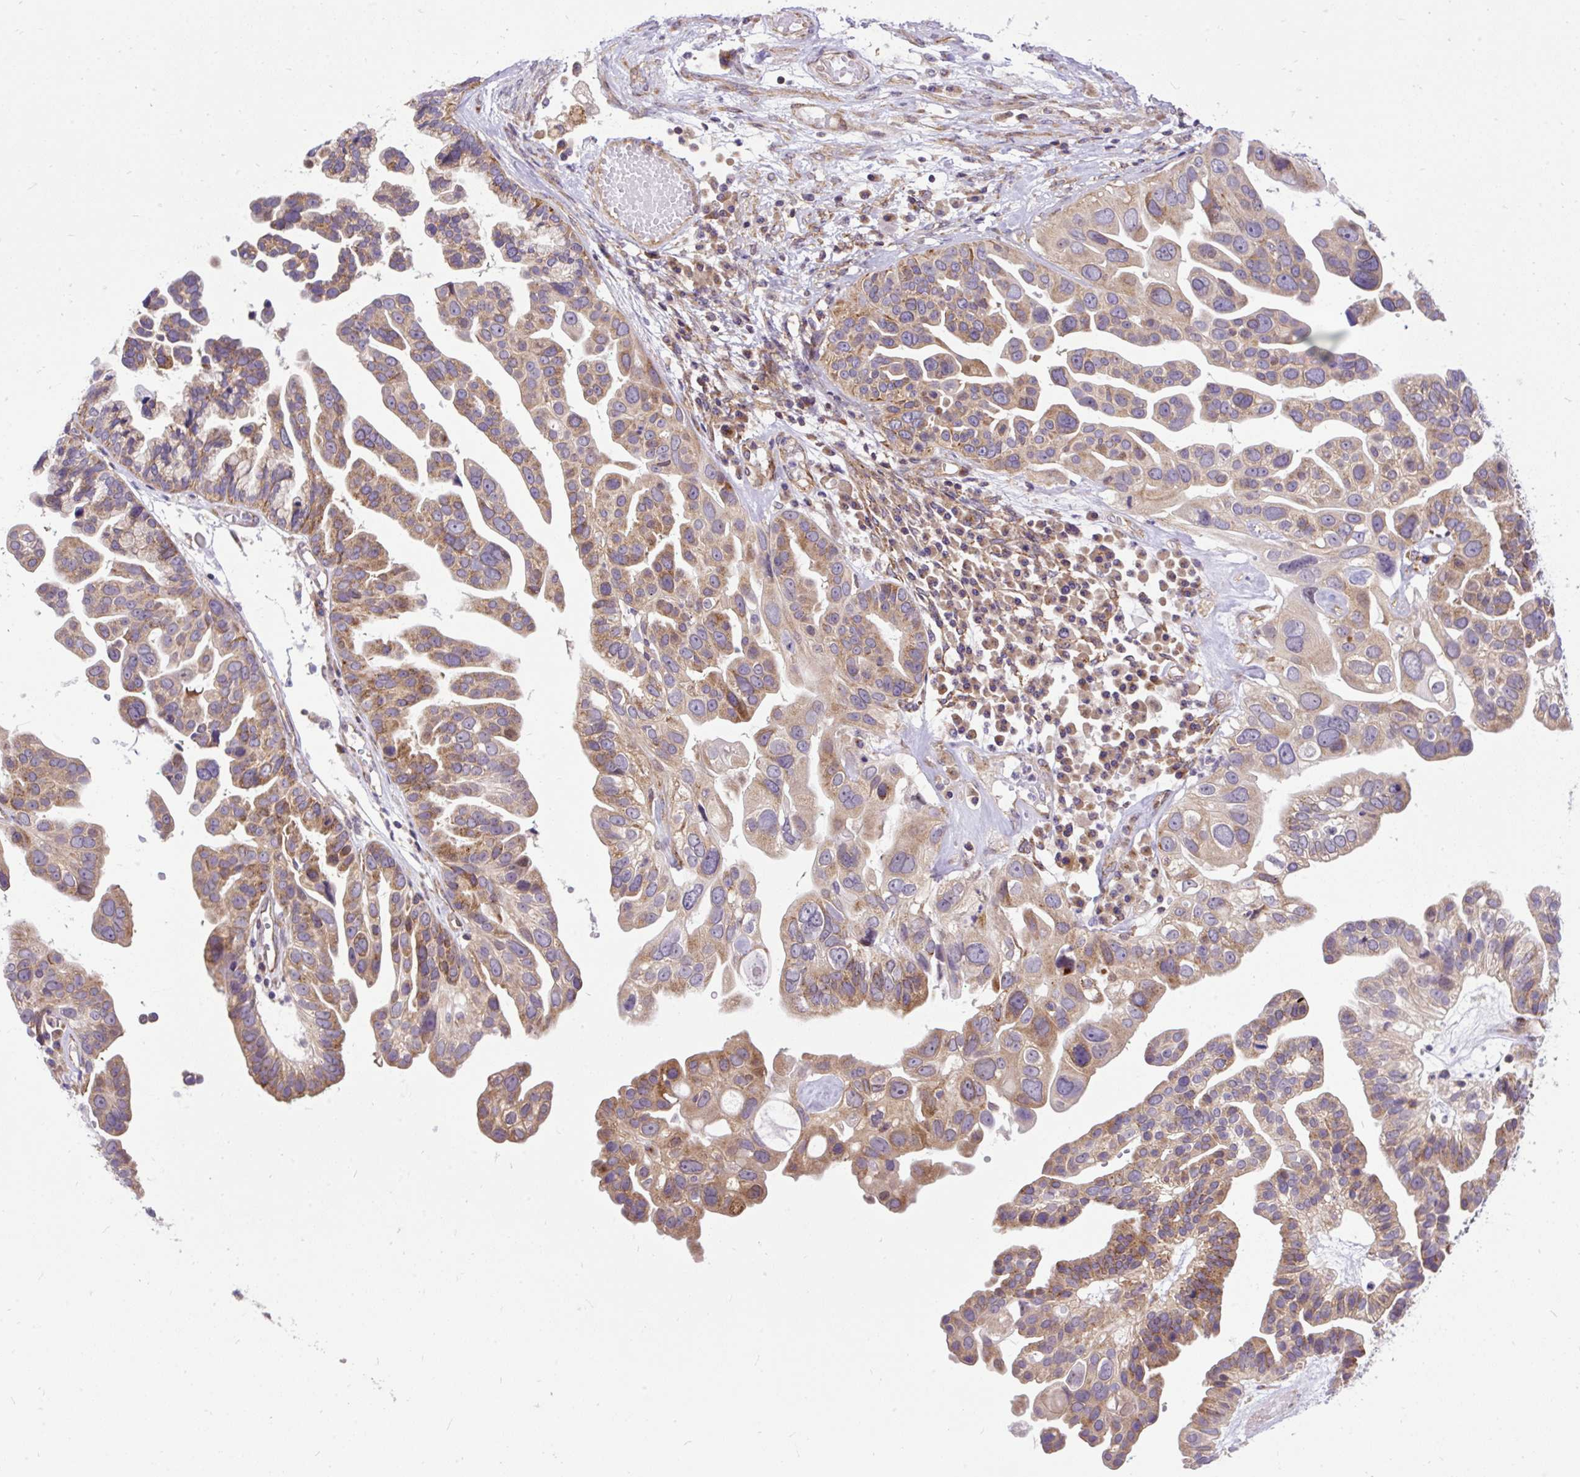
{"staining": {"intensity": "strong", "quantity": "<25%", "location": "cytoplasmic/membranous"}, "tissue": "ovarian cancer", "cell_type": "Tumor cells", "image_type": "cancer", "snomed": [{"axis": "morphology", "description": "Cystadenocarcinoma, serous, NOS"}, {"axis": "topography", "description": "Ovary"}], "caption": "Serous cystadenocarcinoma (ovarian) stained for a protein (brown) shows strong cytoplasmic/membranous positive expression in about <25% of tumor cells.", "gene": "TRIM17", "patient": {"sex": "female", "age": 56}}